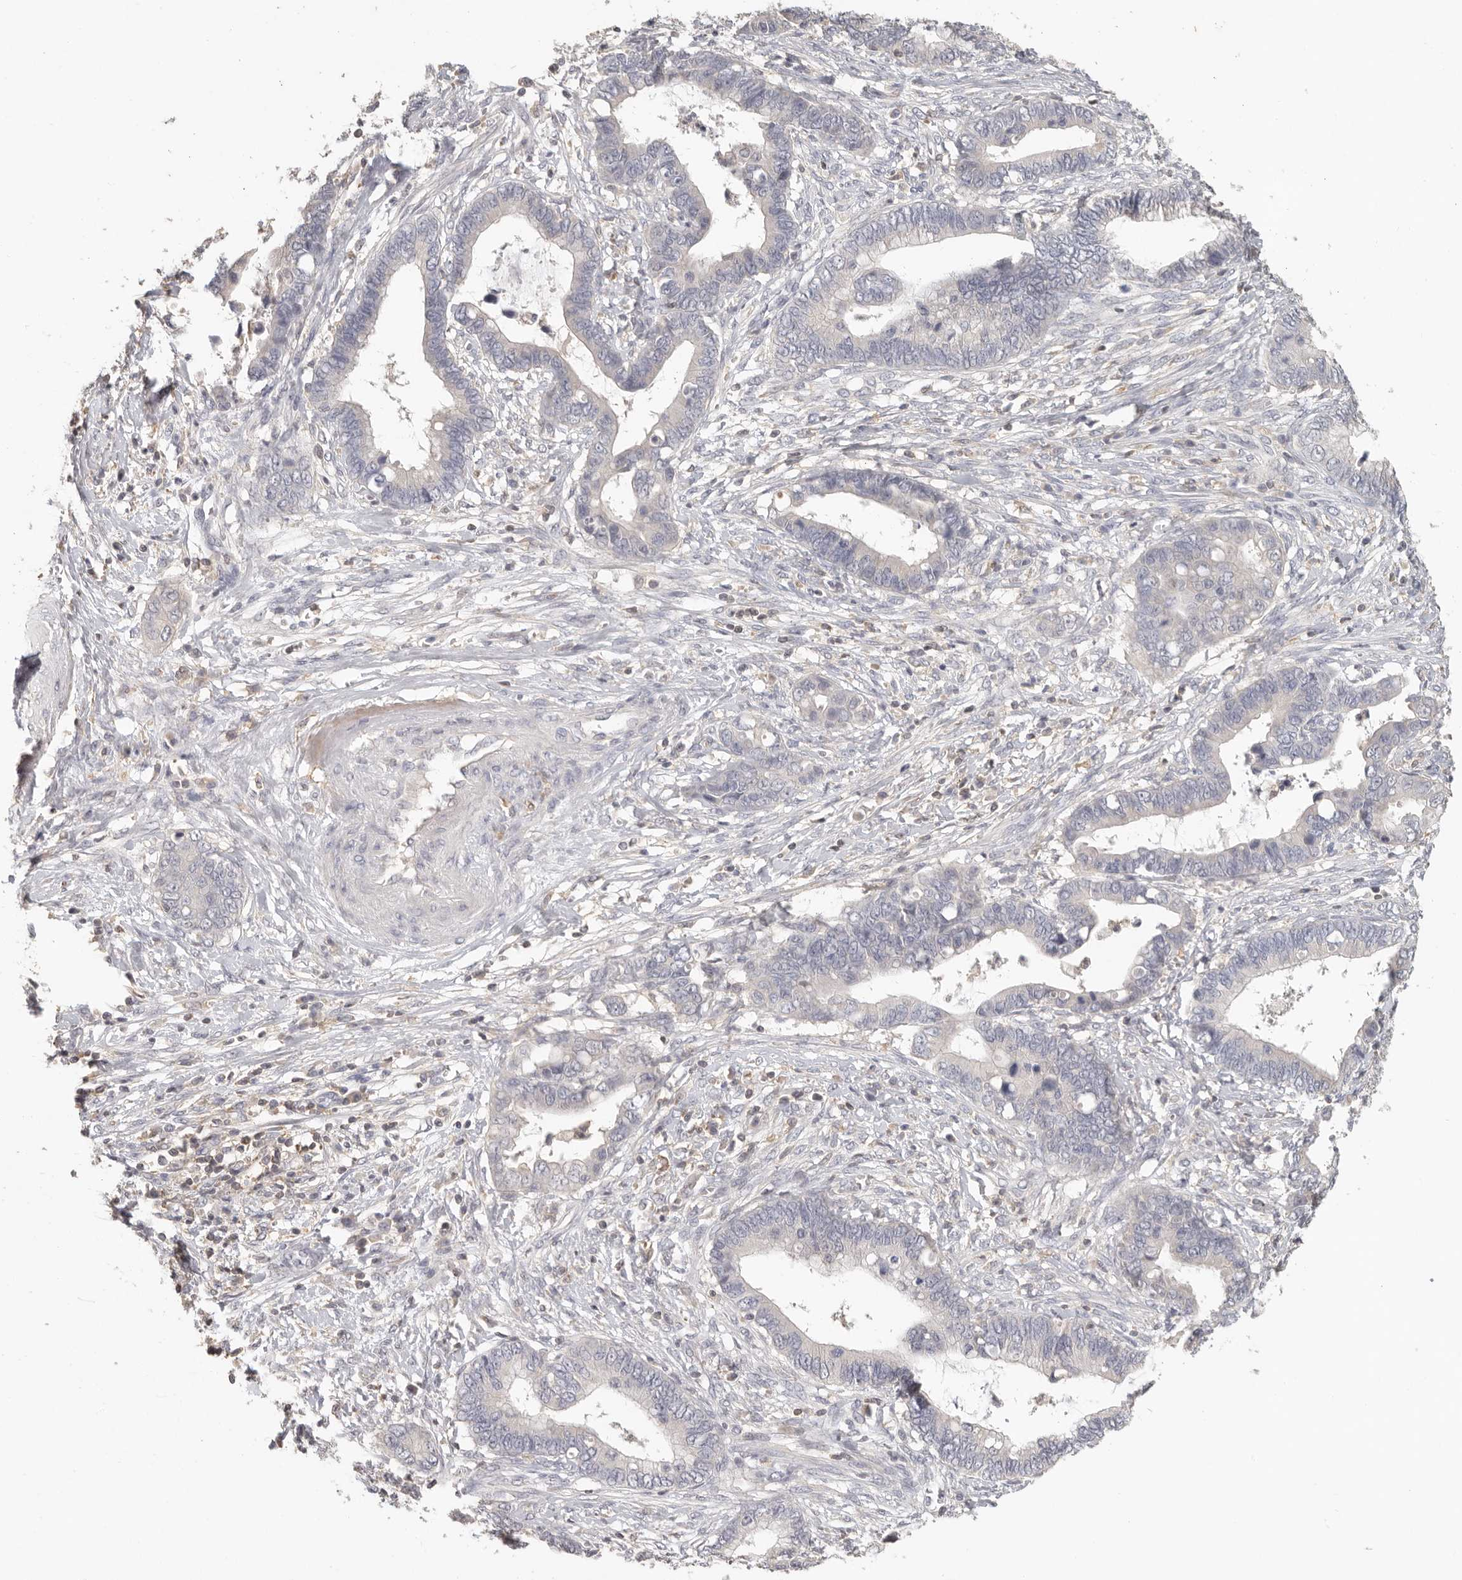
{"staining": {"intensity": "negative", "quantity": "none", "location": "none"}, "tissue": "cervical cancer", "cell_type": "Tumor cells", "image_type": "cancer", "snomed": [{"axis": "morphology", "description": "Adenocarcinoma, NOS"}, {"axis": "topography", "description": "Cervix"}], "caption": "High power microscopy photomicrograph of an immunohistochemistry micrograph of cervical cancer, revealing no significant staining in tumor cells.", "gene": "CSK", "patient": {"sex": "female", "age": 44}}